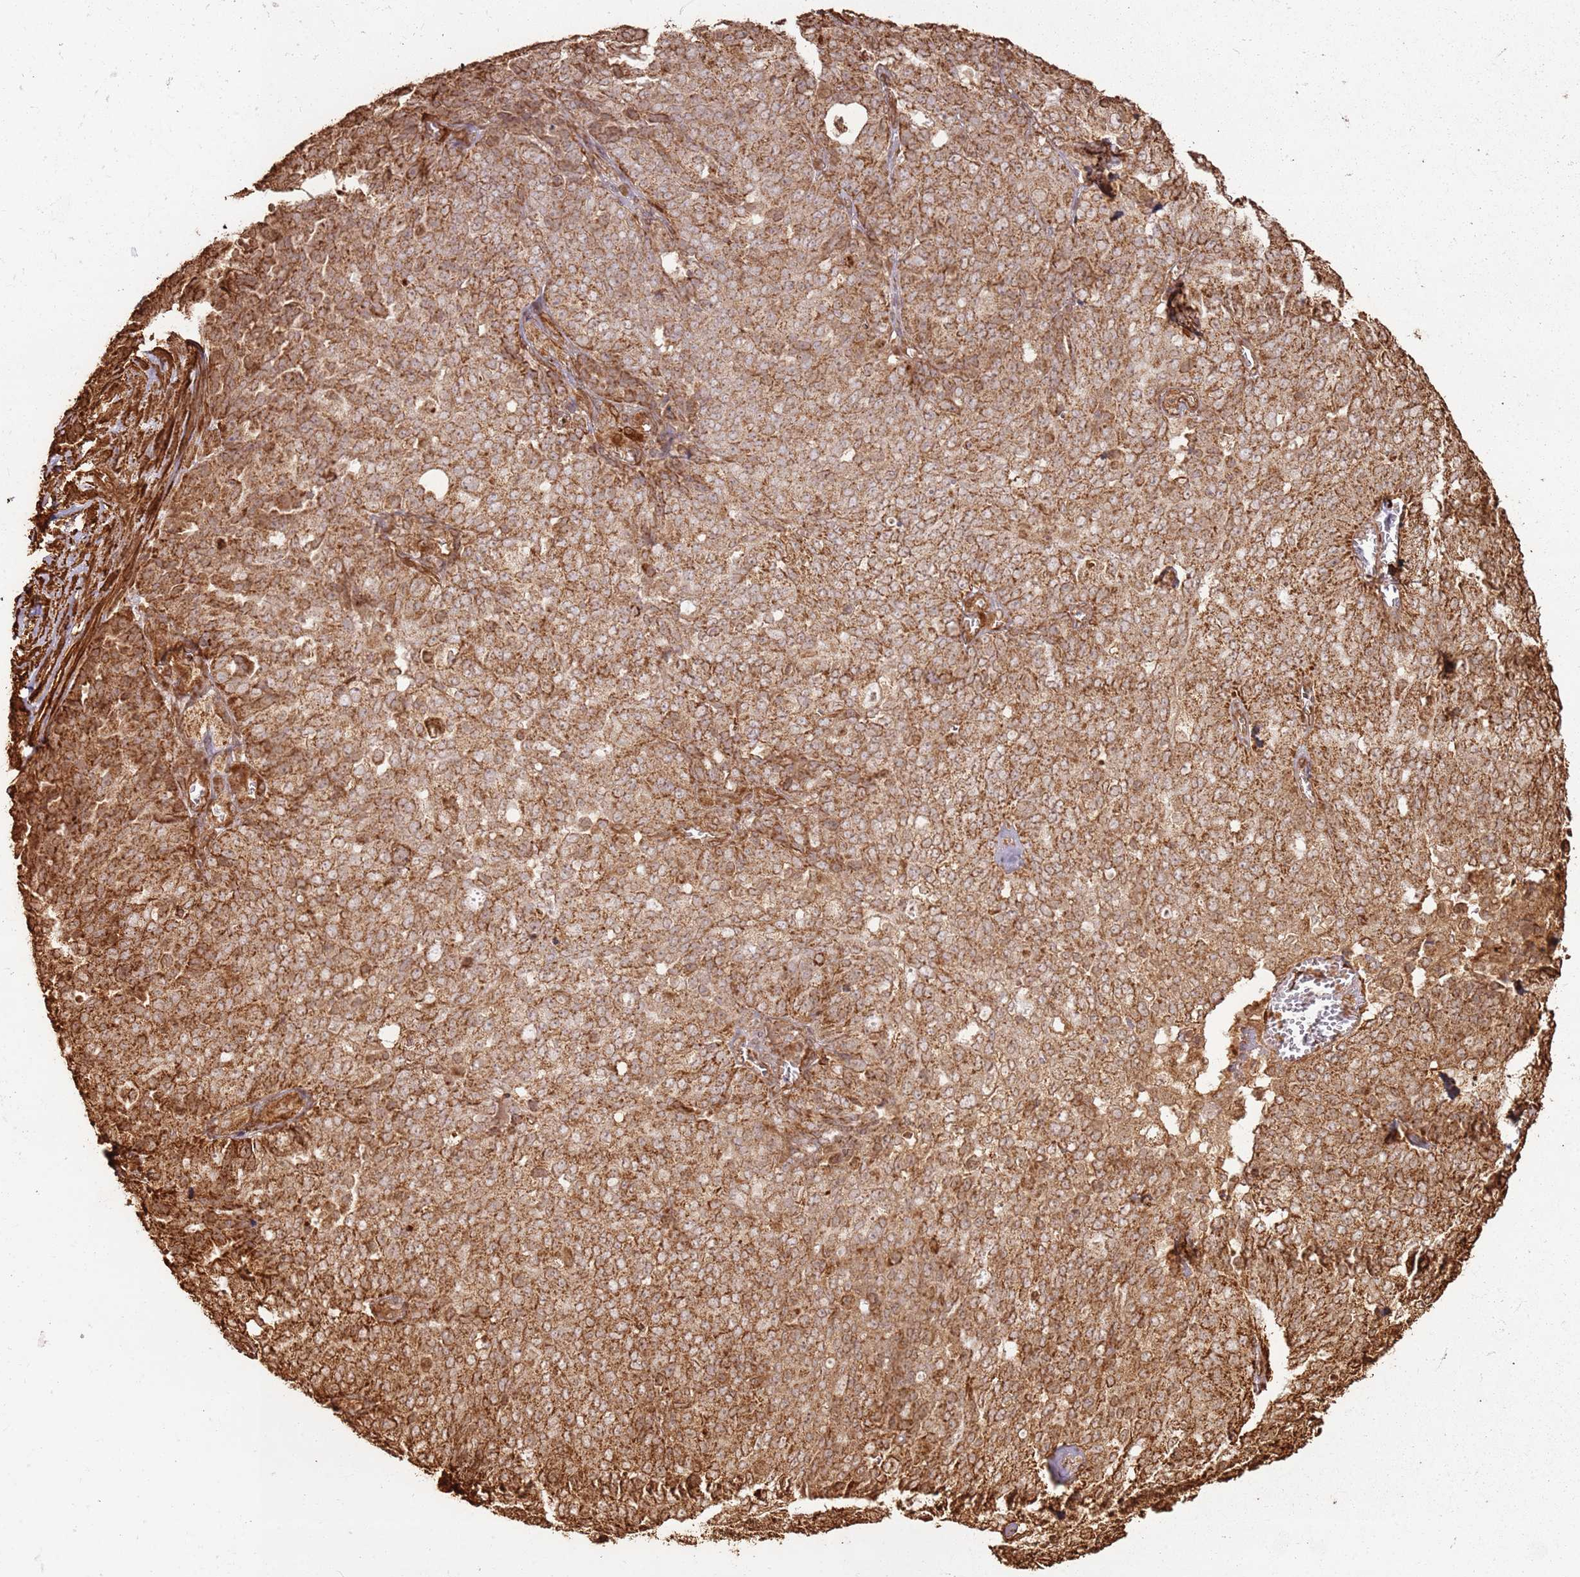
{"staining": {"intensity": "strong", "quantity": ">75%", "location": "cytoplasmic/membranous"}, "tissue": "ovarian cancer", "cell_type": "Tumor cells", "image_type": "cancer", "snomed": [{"axis": "morphology", "description": "Cystadenocarcinoma, serous, NOS"}, {"axis": "topography", "description": "Soft tissue"}, {"axis": "topography", "description": "Ovary"}], "caption": "Protein expression analysis of serous cystadenocarcinoma (ovarian) exhibits strong cytoplasmic/membranous expression in approximately >75% of tumor cells. (DAB = brown stain, brightfield microscopy at high magnification).", "gene": "DDX59", "patient": {"sex": "female", "age": 57}}